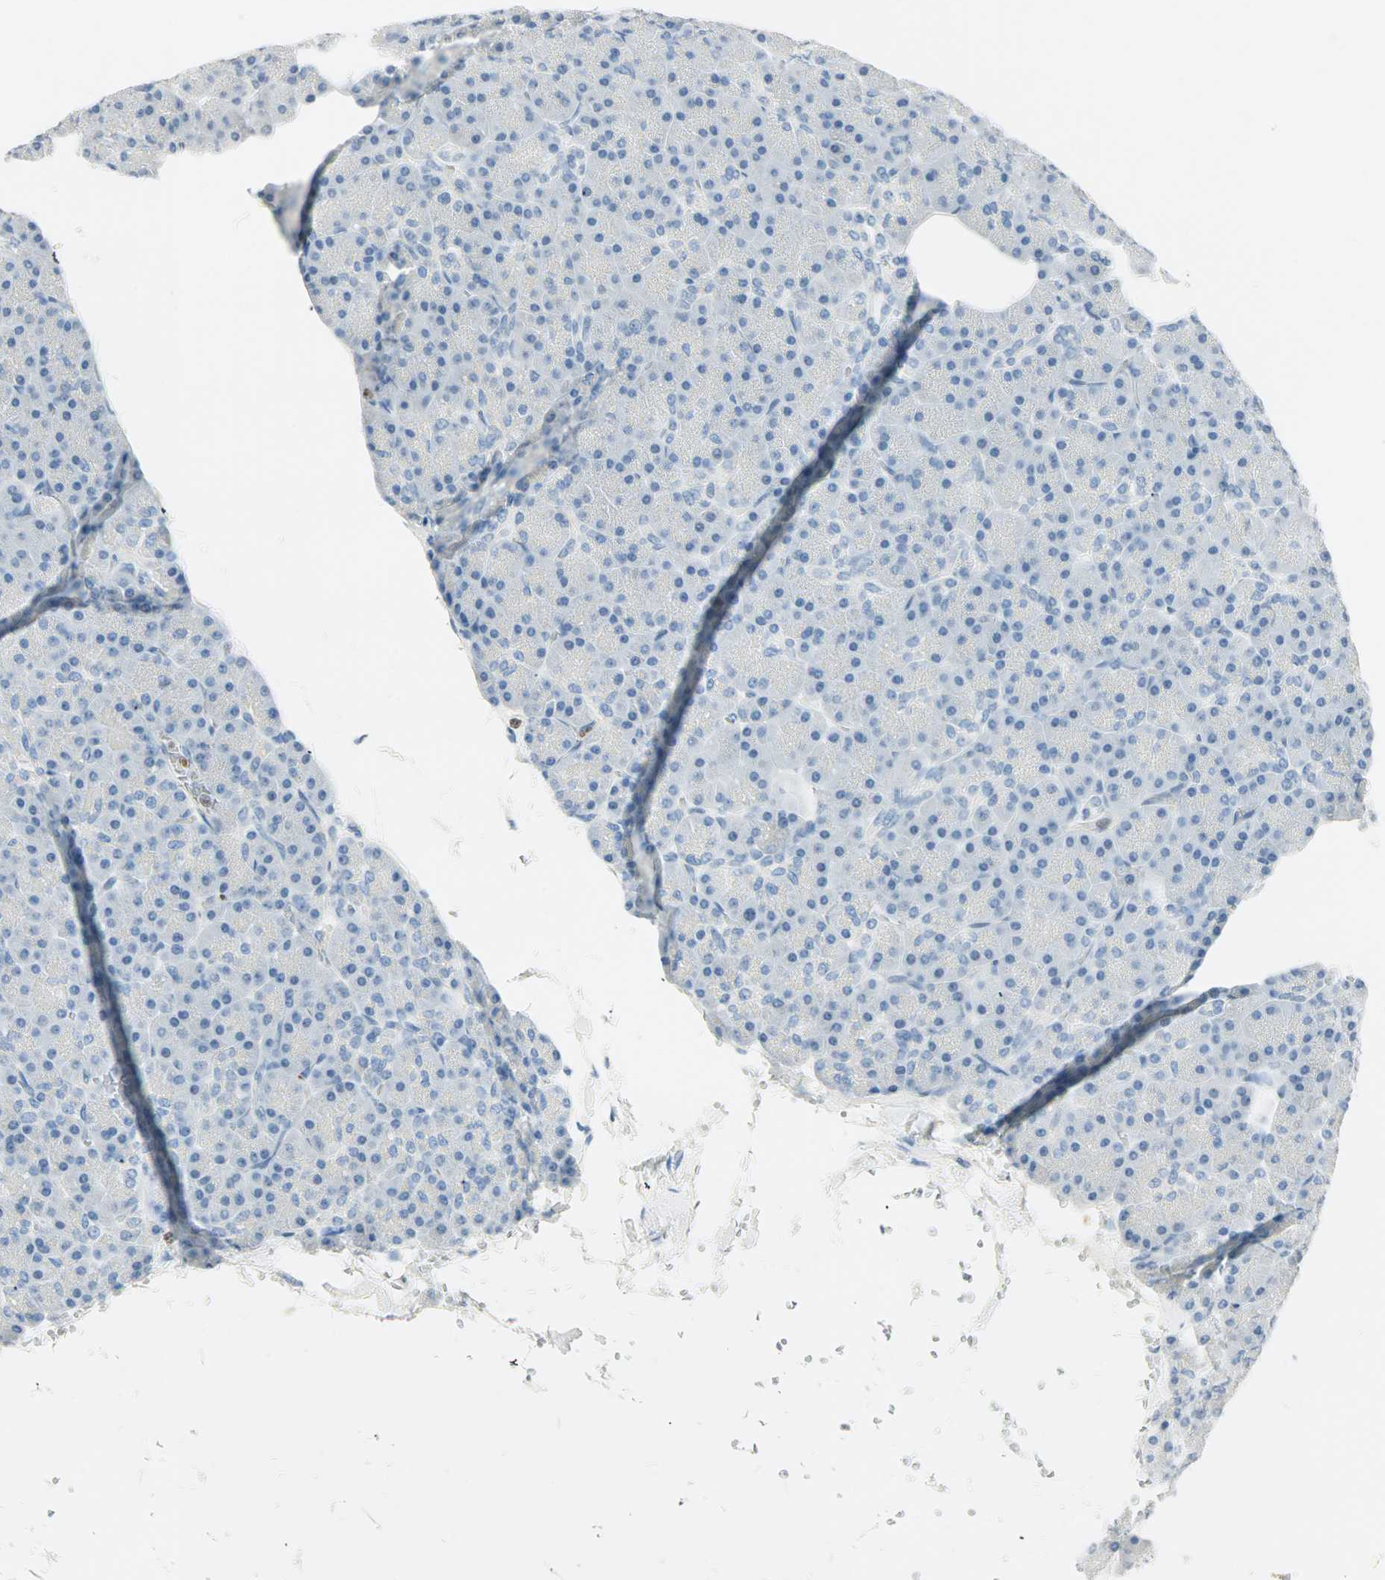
{"staining": {"intensity": "negative", "quantity": "none", "location": "none"}, "tissue": "pancreas", "cell_type": "Exocrine glandular cells", "image_type": "normal", "snomed": [{"axis": "morphology", "description": "Normal tissue, NOS"}, {"axis": "topography", "description": "Pancreas"}], "caption": "An immunohistochemistry histopathology image of unremarkable pancreas is shown. There is no staining in exocrine glandular cells of pancreas. (DAB immunohistochemistry (IHC) with hematoxylin counter stain).", "gene": "MLLT10", "patient": {"sex": "female", "age": 43}}